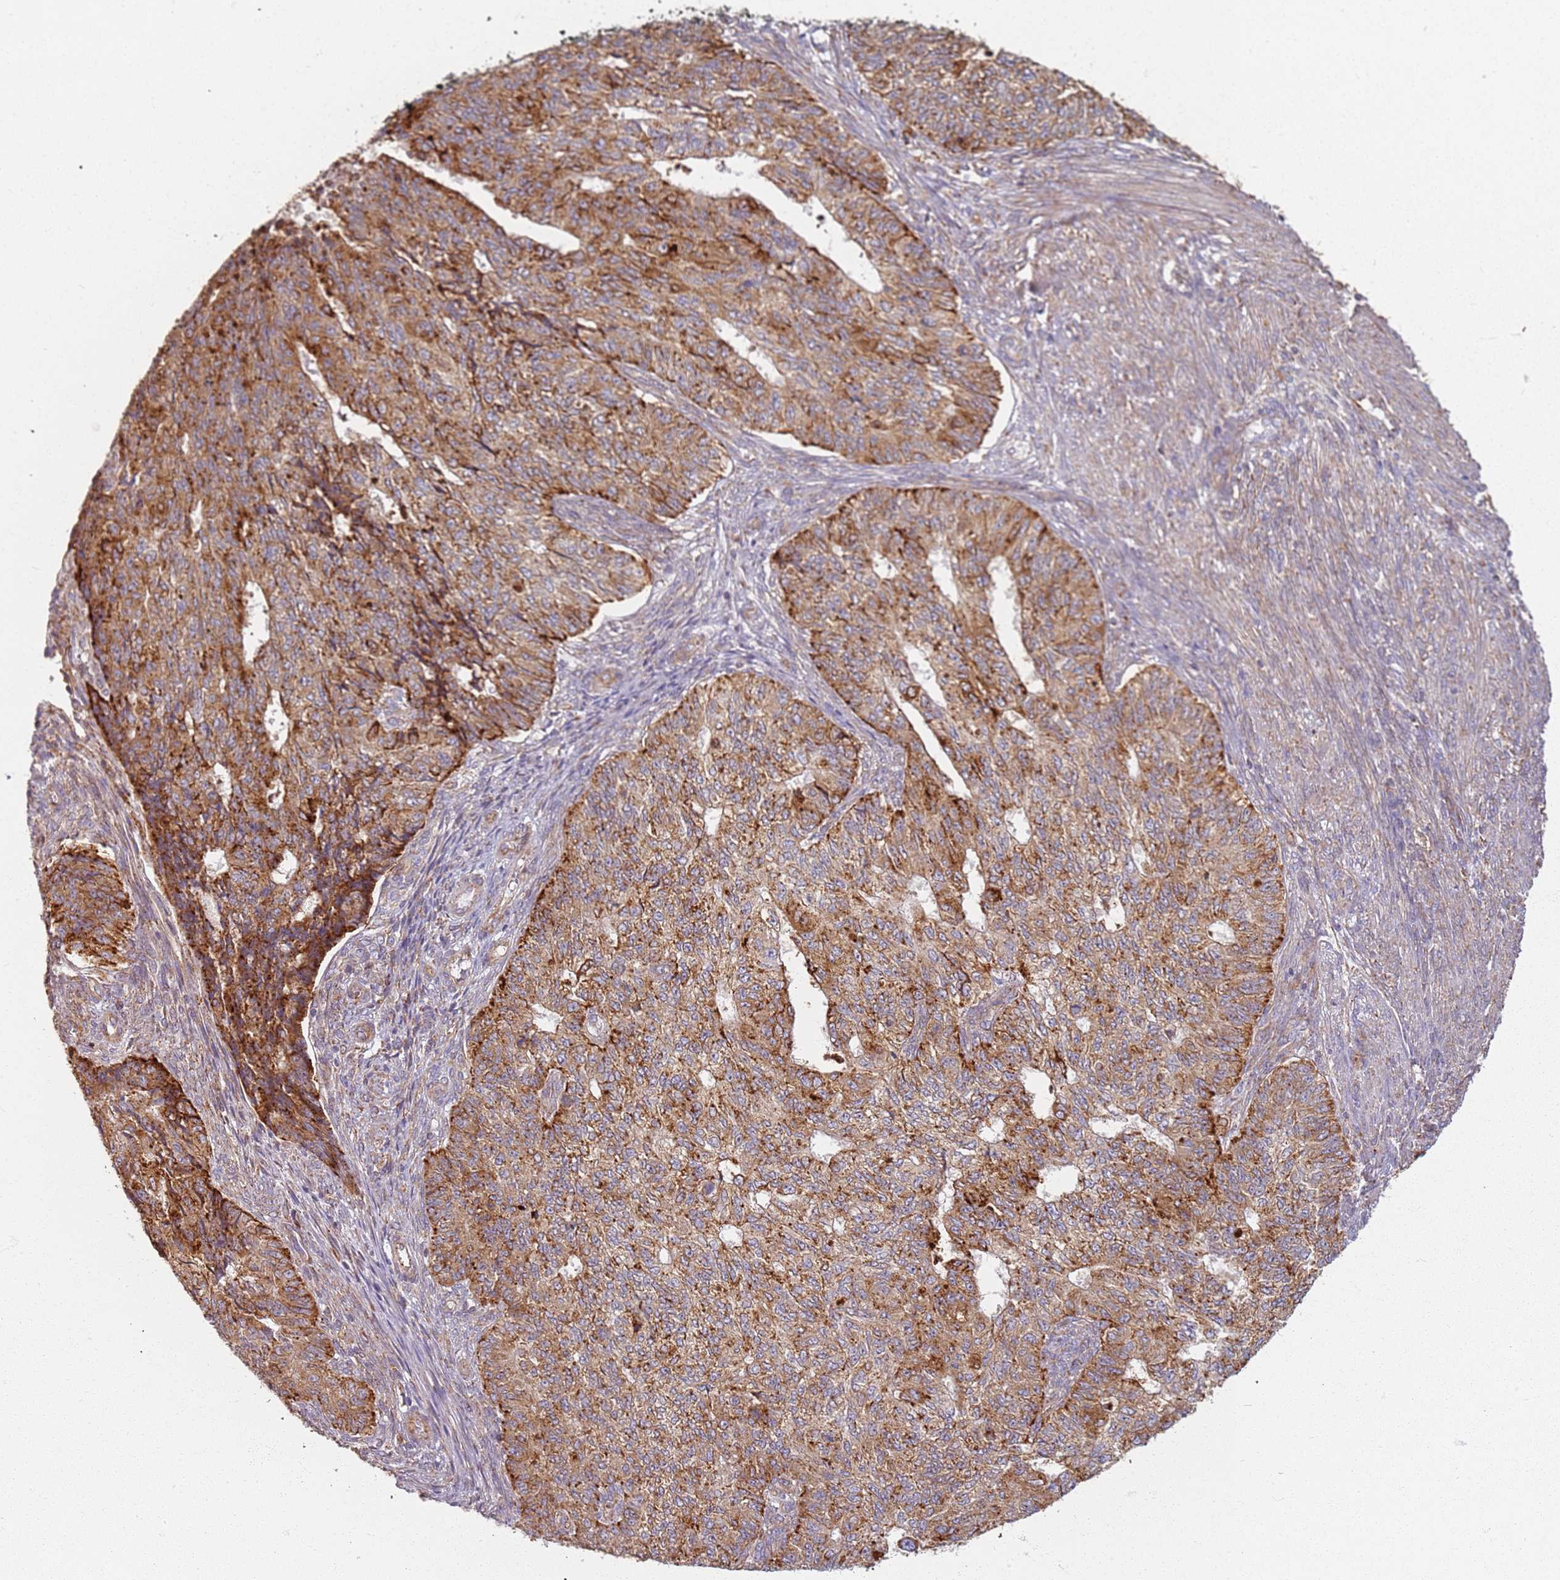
{"staining": {"intensity": "strong", "quantity": ">75%", "location": "cytoplasmic/membranous"}, "tissue": "endometrial cancer", "cell_type": "Tumor cells", "image_type": "cancer", "snomed": [{"axis": "morphology", "description": "Adenocarcinoma, NOS"}, {"axis": "topography", "description": "Endometrium"}], "caption": "A micrograph of endometrial adenocarcinoma stained for a protein shows strong cytoplasmic/membranous brown staining in tumor cells.", "gene": "PROKR2", "patient": {"sex": "female", "age": 32}}